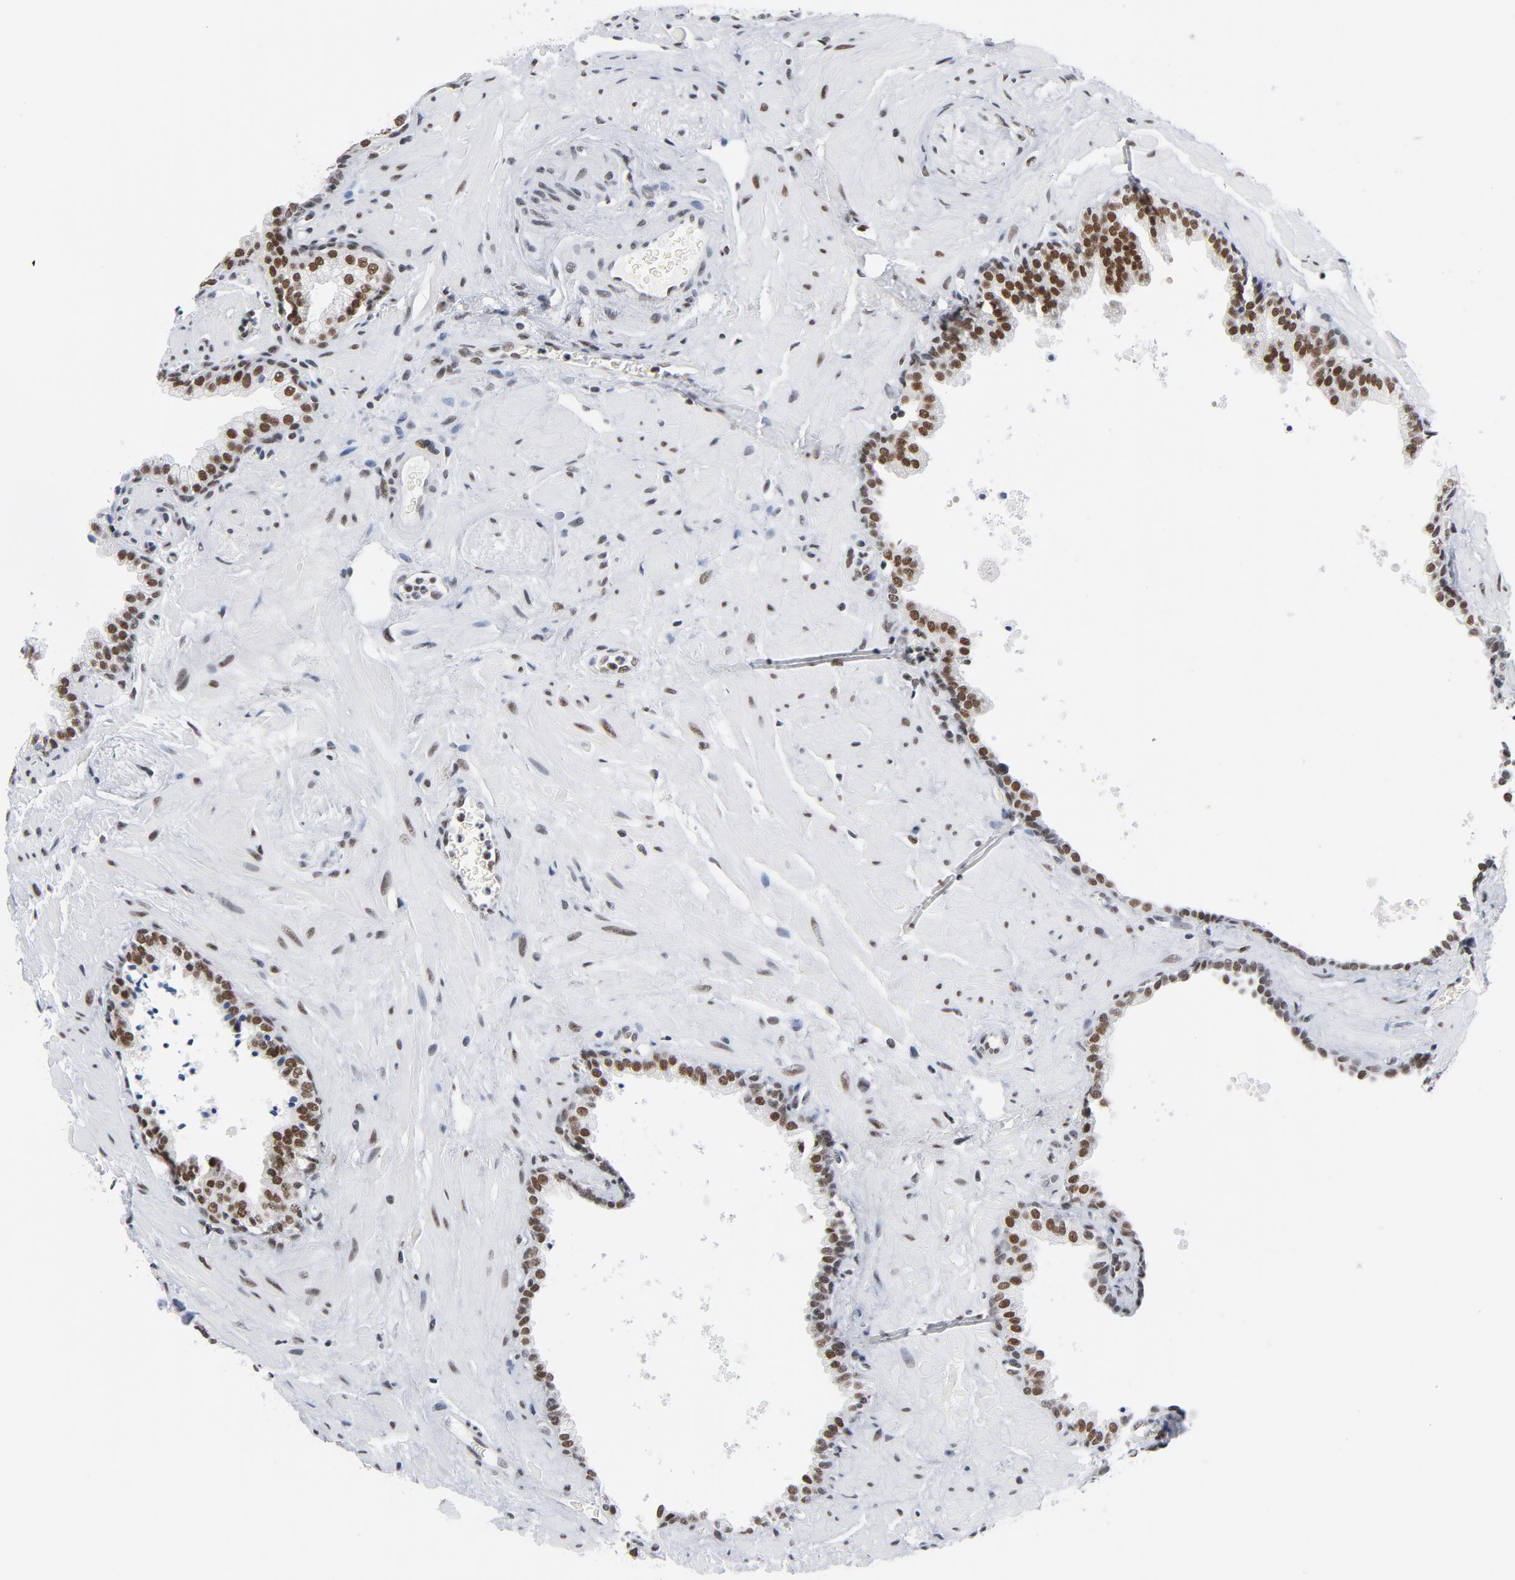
{"staining": {"intensity": "moderate", "quantity": ">75%", "location": "nuclear"}, "tissue": "prostate", "cell_type": "Glandular cells", "image_type": "normal", "snomed": [{"axis": "morphology", "description": "Normal tissue, NOS"}, {"axis": "topography", "description": "Prostate"}], "caption": "Brown immunohistochemical staining in normal human prostate shows moderate nuclear expression in approximately >75% of glandular cells.", "gene": "CSTF2", "patient": {"sex": "male", "age": 60}}